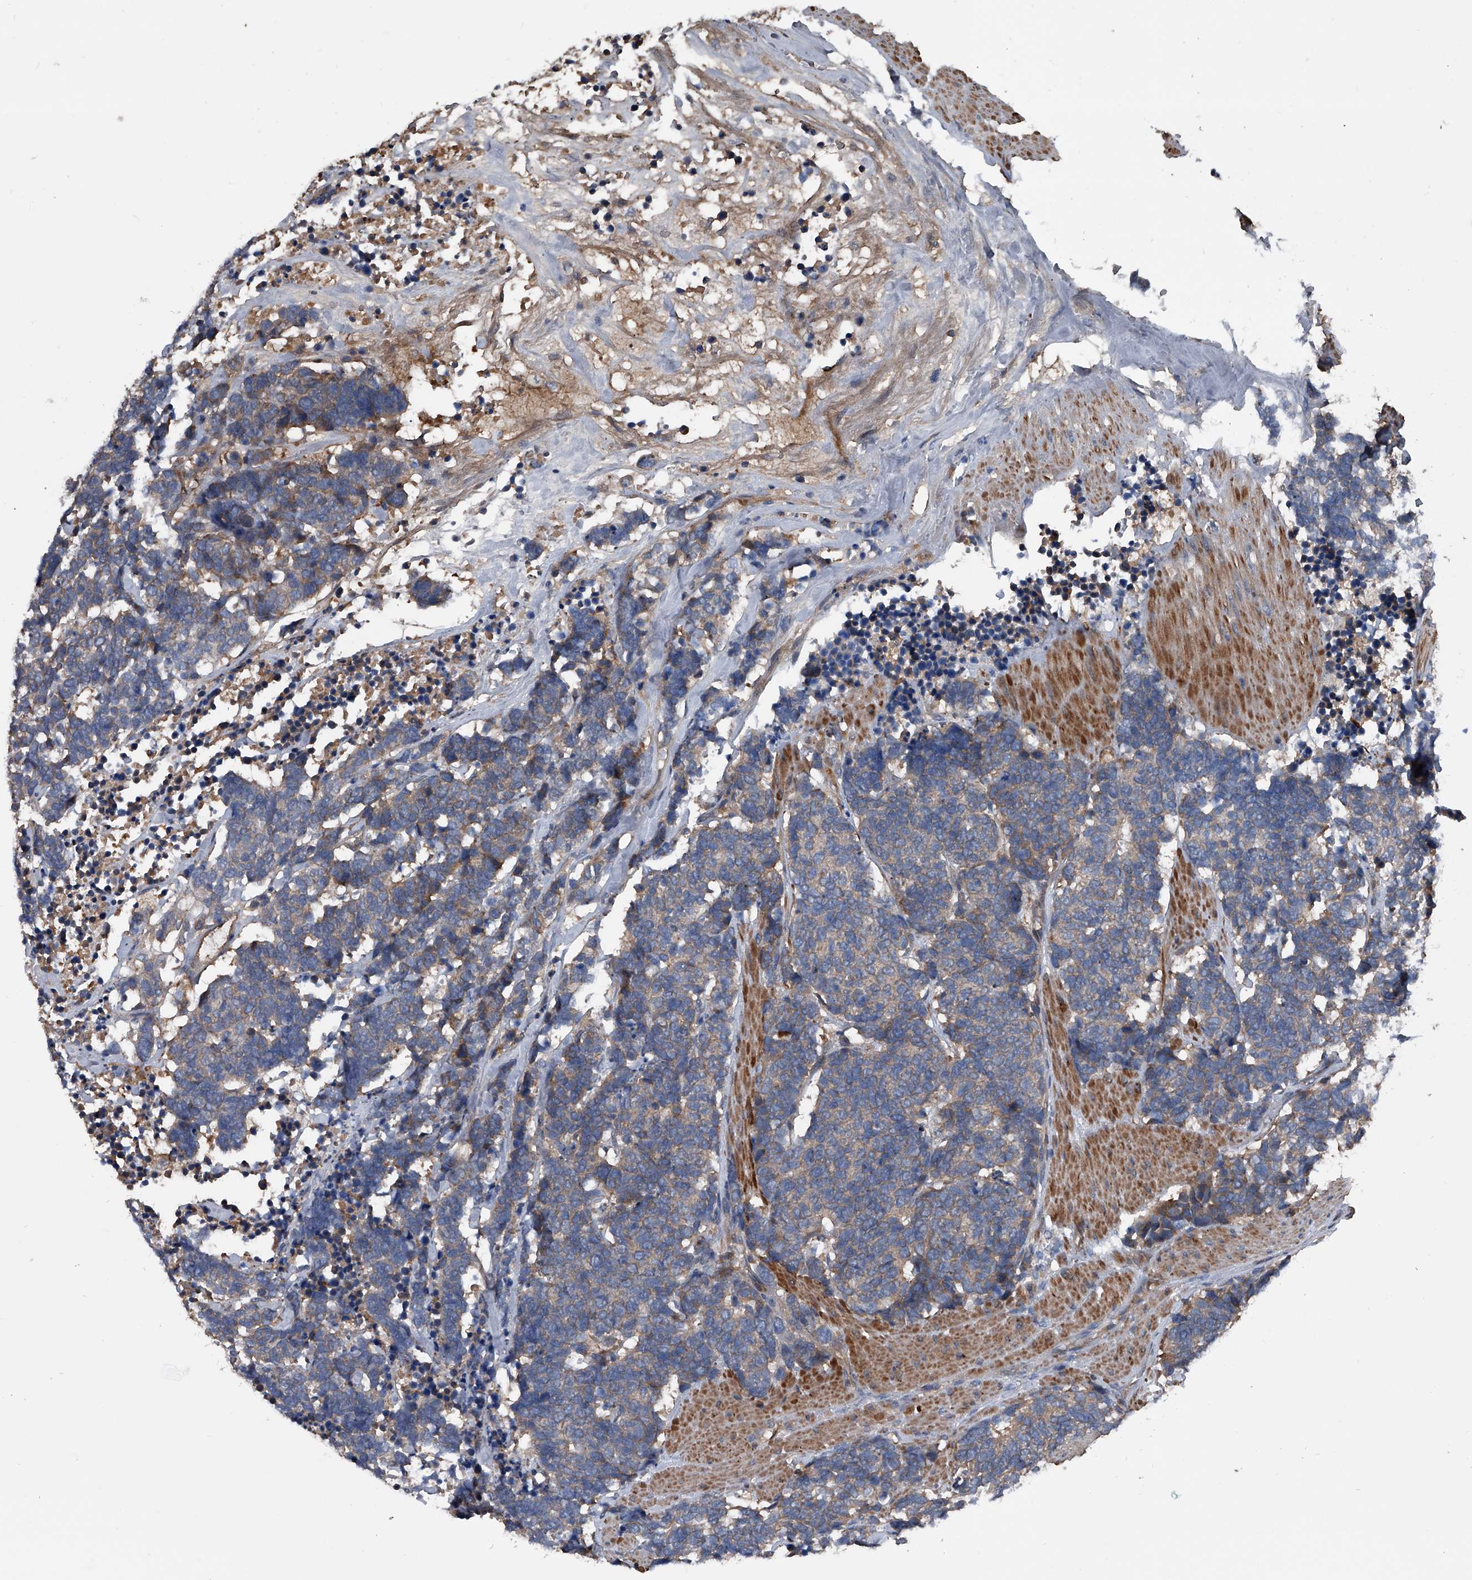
{"staining": {"intensity": "weak", "quantity": ">75%", "location": "cytoplasmic/membranous"}, "tissue": "carcinoid", "cell_type": "Tumor cells", "image_type": "cancer", "snomed": [{"axis": "morphology", "description": "Carcinoma, NOS"}, {"axis": "morphology", "description": "Carcinoid, malignant, NOS"}, {"axis": "topography", "description": "Urinary bladder"}], "caption": "Carcinoid stained for a protein exhibits weak cytoplasmic/membranous positivity in tumor cells. The protein of interest is shown in brown color, while the nuclei are stained blue.", "gene": "KIF13A", "patient": {"sex": "male", "age": 57}}